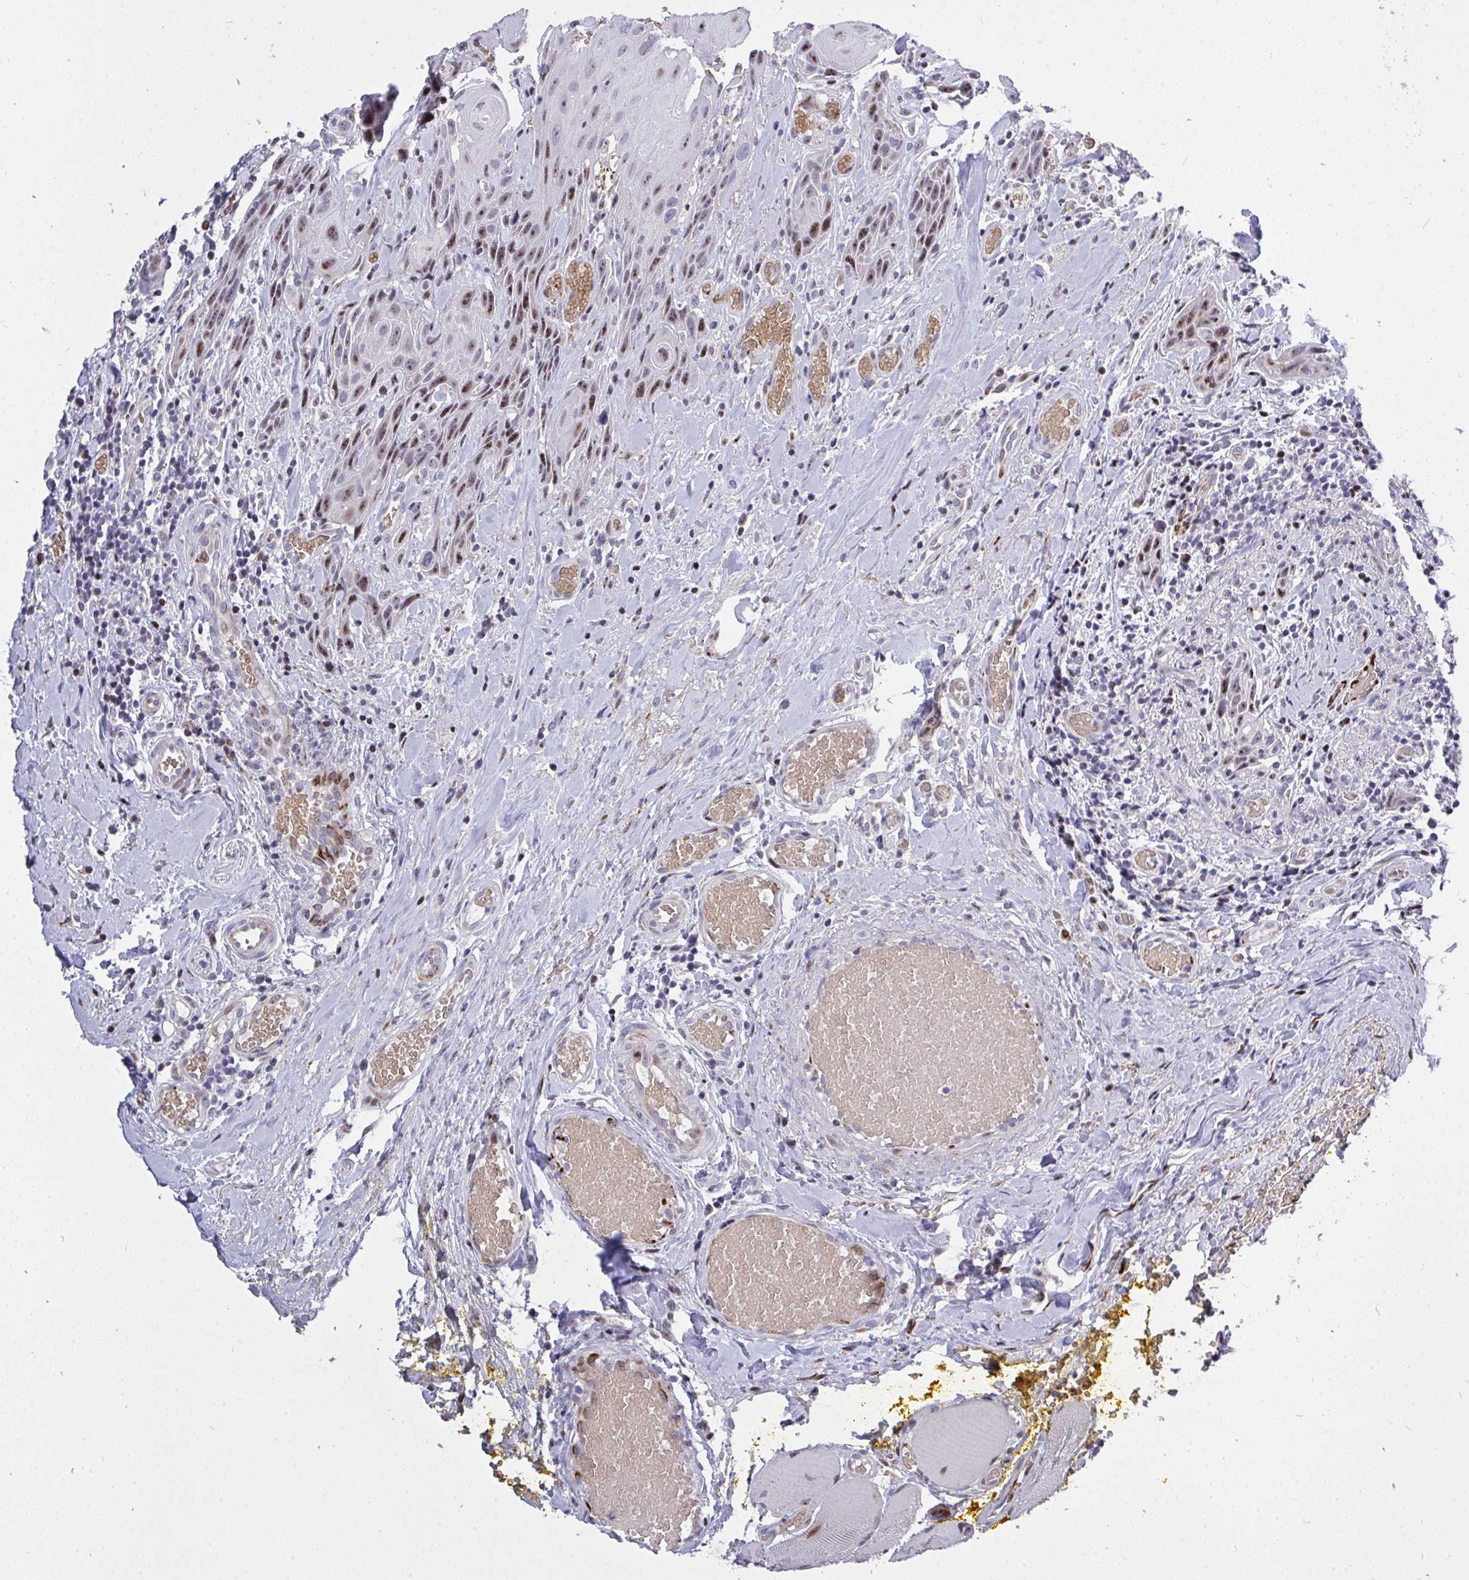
{"staining": {"intensity": "moderate", "quantity": "25%-75%", "location": "nuclear"}, "tissue": "head and neck cancer", "cell_type": "Tumor cells", "image_type": "cancer", "snomed": [{"axis": "morphology", "description": "Squamous cell carcinoma, NOS"}, {"axis": "topography", "description": "Oral tissue"}, {"axis": "topography", "description": "Head-Neck"}], "caption": "Immunohistochemistry photomicrograph of neoplastic tissue: human head and neck cancer stained using IHC exhibits medium levels of moderate protein expression localized specifically in the nuclear of tumor cells, appearing as a nuclear brown color.", "gene": "PLPPR3", "patient": {"sex": "male", "age": 49}}